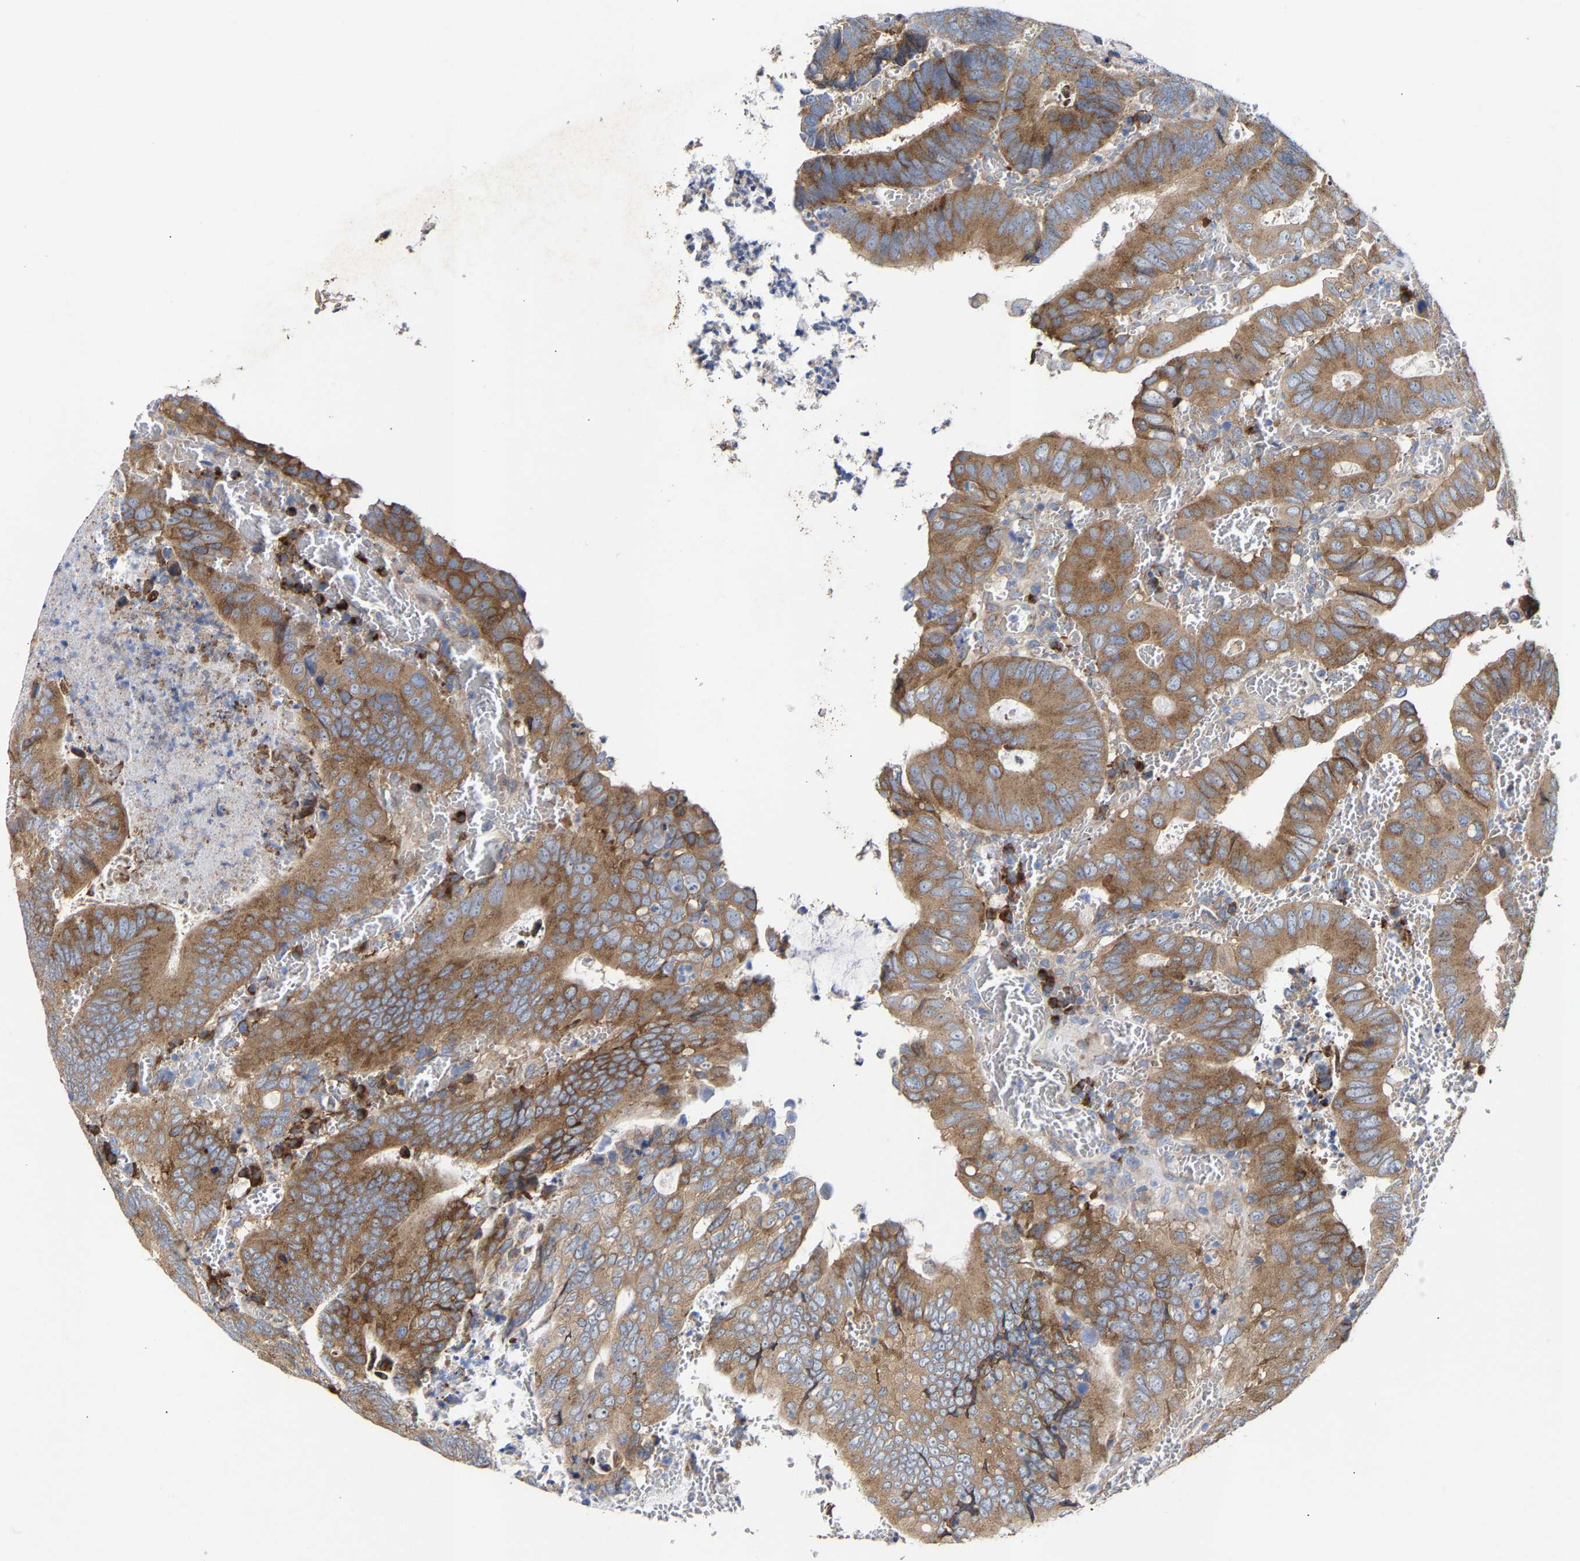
{"staining": {"intensity": "moderate", "quantity": ">75%", "location": "cytoplasmic/membranous"}, "tissue": "colorectal cancer", "cell_type": "Tumor cells", "image_type": "cancer", "snomed": [{"axis": "morphology", "description": "Inflammation, NOS"}, {"axis": "morphology", "description": "Adenocarcinoma, NOS"}, {"axis": "topography", "description": "Colon"}], "caption": "Immunohistochemical staining of colorectal cancer (adenocarcinoma) reveals moderate cytoplasmic/membranous protein expression in approximately >75% of tumor cells.", "gene": "PPP1R15A", "patient": {"sex": "male", "age": 72}}